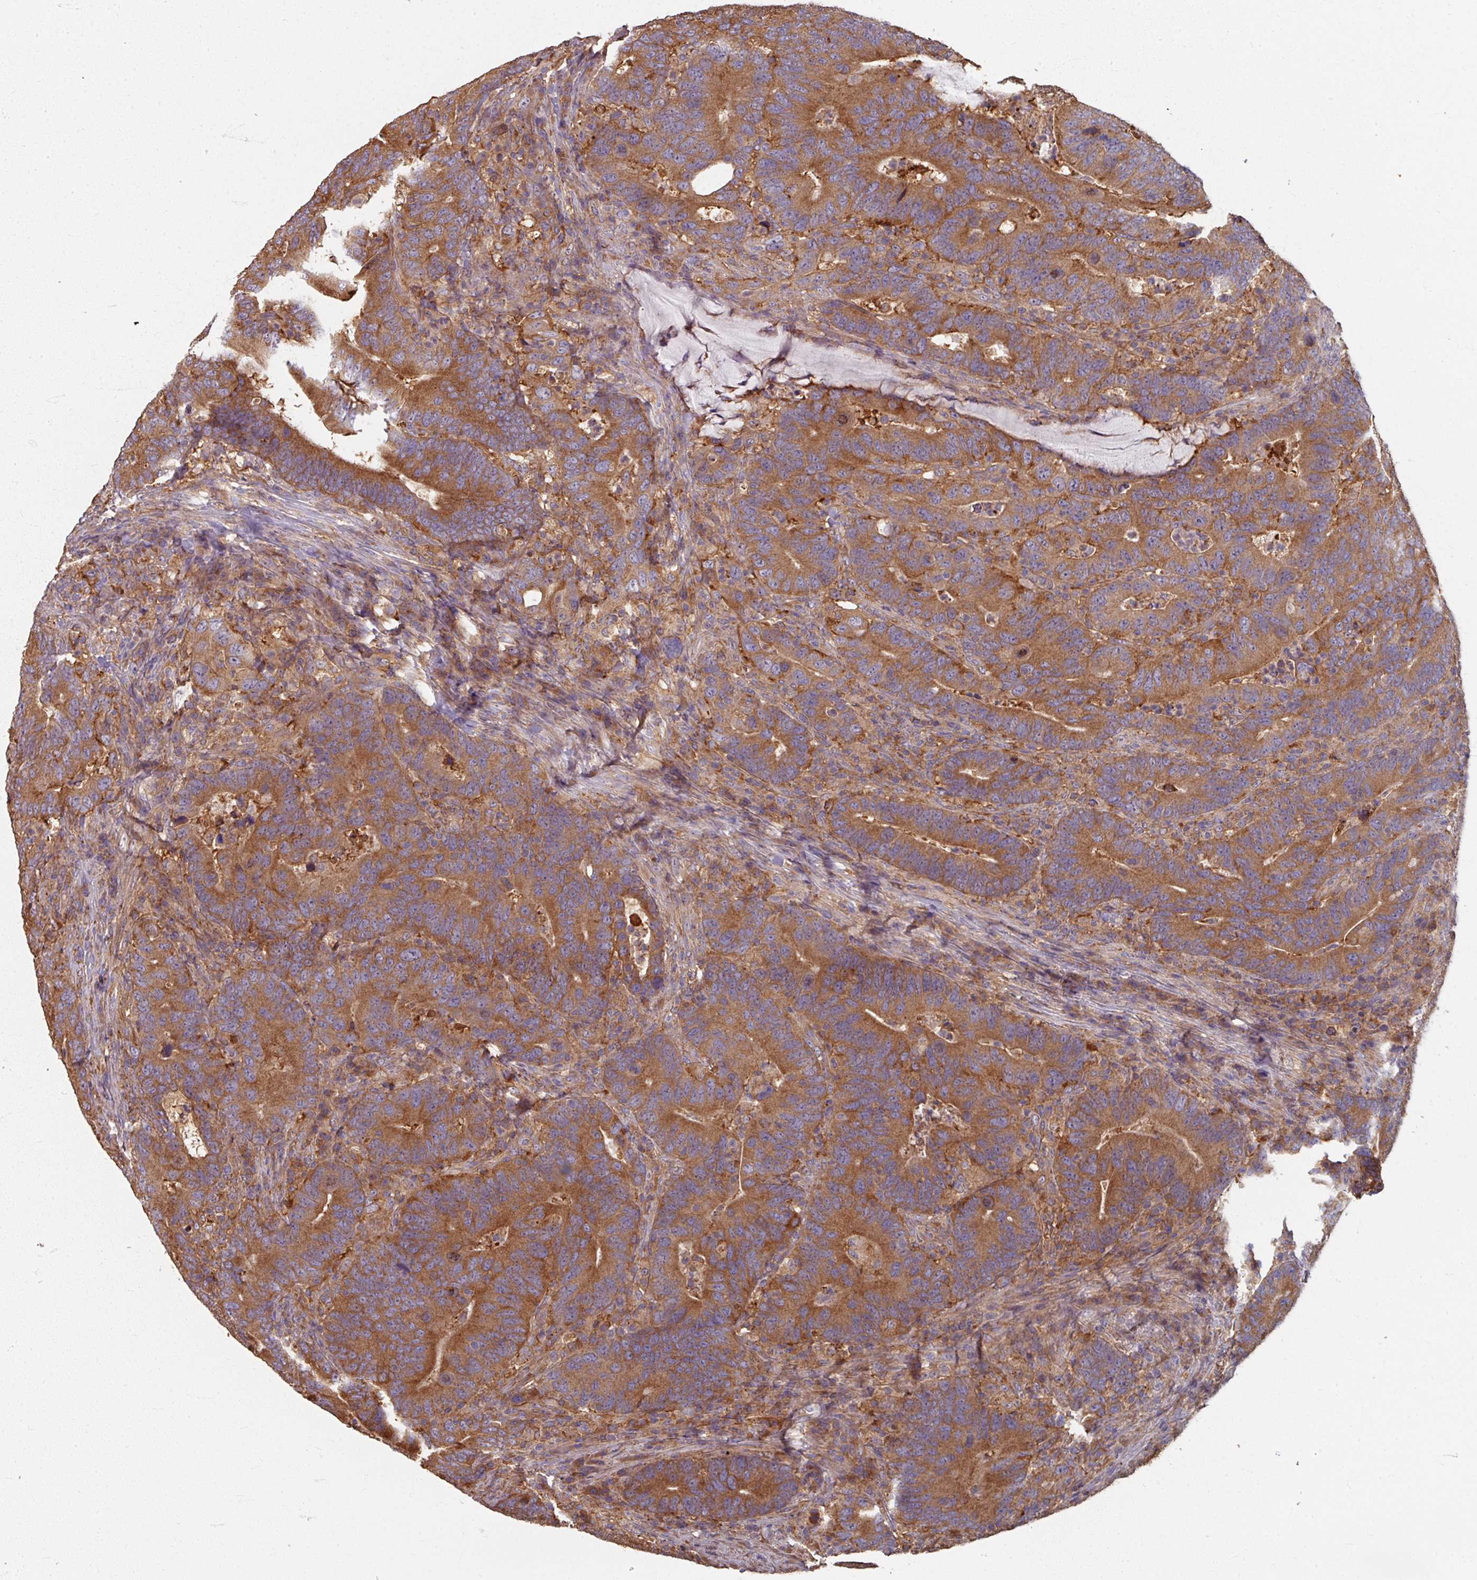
{"staining": {"intensity": "strong", "quantity": ">75%", "location": "cytoplasmic/membranous"}, "tissue": "colorectal cancer", "cell_type": "Tumor cells", "image_type": "cancer", "snomed": [{"axis": "morphology", "description": "Adenocarcinoma, NOS"}, {"axis": "topography", "description": "Colon"}], "caption": "Protein staining by immunohistochemistry reveals strong cytoplasmic/membranous staining in approximately >75% of tumor cells in colorectal adenocarcinoma.", "gene": "CCDC68", "patient": {"sex": "female", "age": 66}}